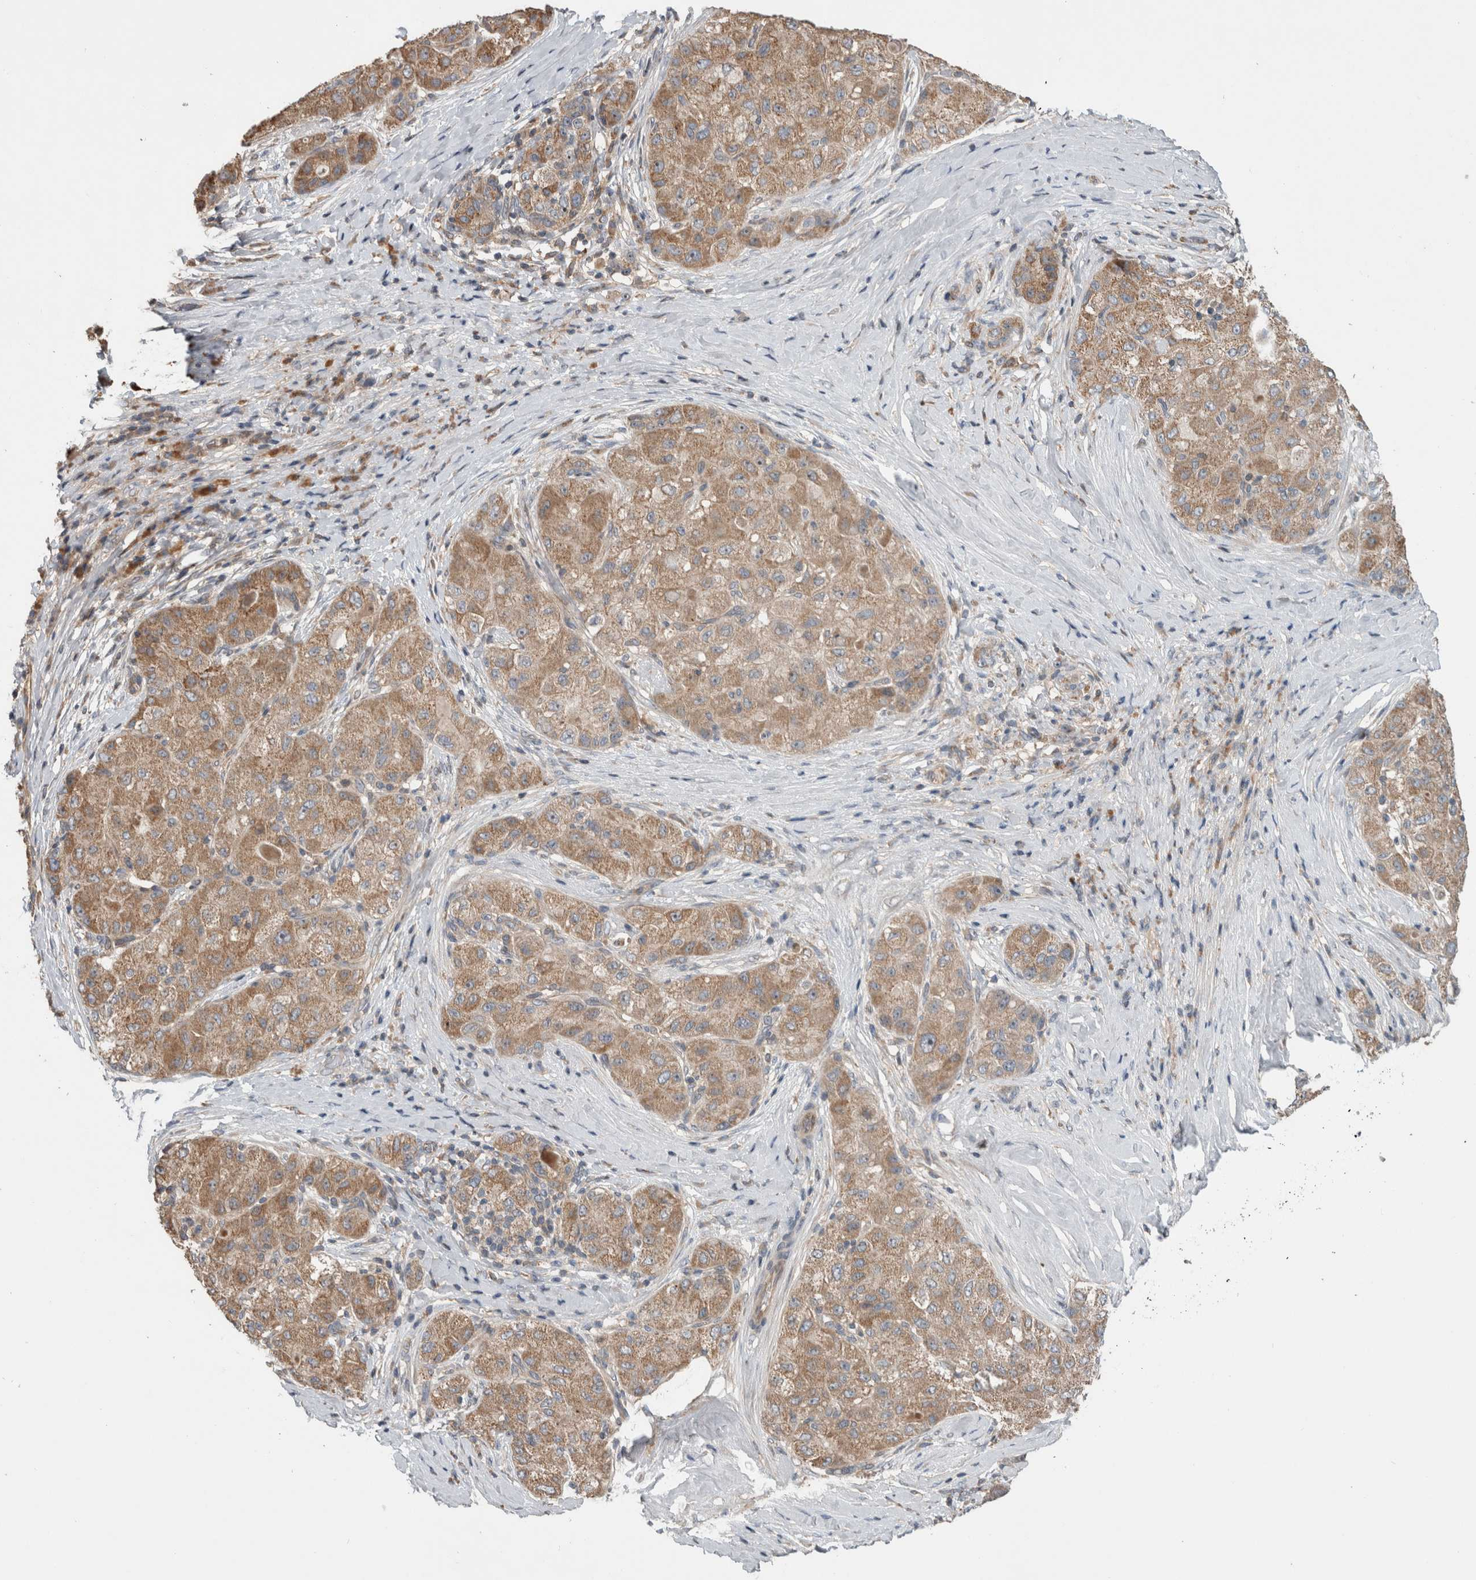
{"staining": {"intensity": "moderate", "quantity": ">75%", "location": "cytoplasmic/membranous"}, "tissue": "liver cancer", "cell_type": "Tumor cells", "image_type": "cancer", "snomed": [{"axis": "morphology", "description": "Carcinoma, Hepatocellular, NOS"}, {"axis": "topography", "description": "Liver"}], "caption": "This histopathology image reveals hepatocellular carcinoma (liver) stained with IHC to label a protein in brown. The cytoplasmic/membranous of tumor cells show moderate positivity for the protein. Nuclei are counter-stained blue.", "gene": "TARBP1", "patient": {"sex": "male", "age": 80}}